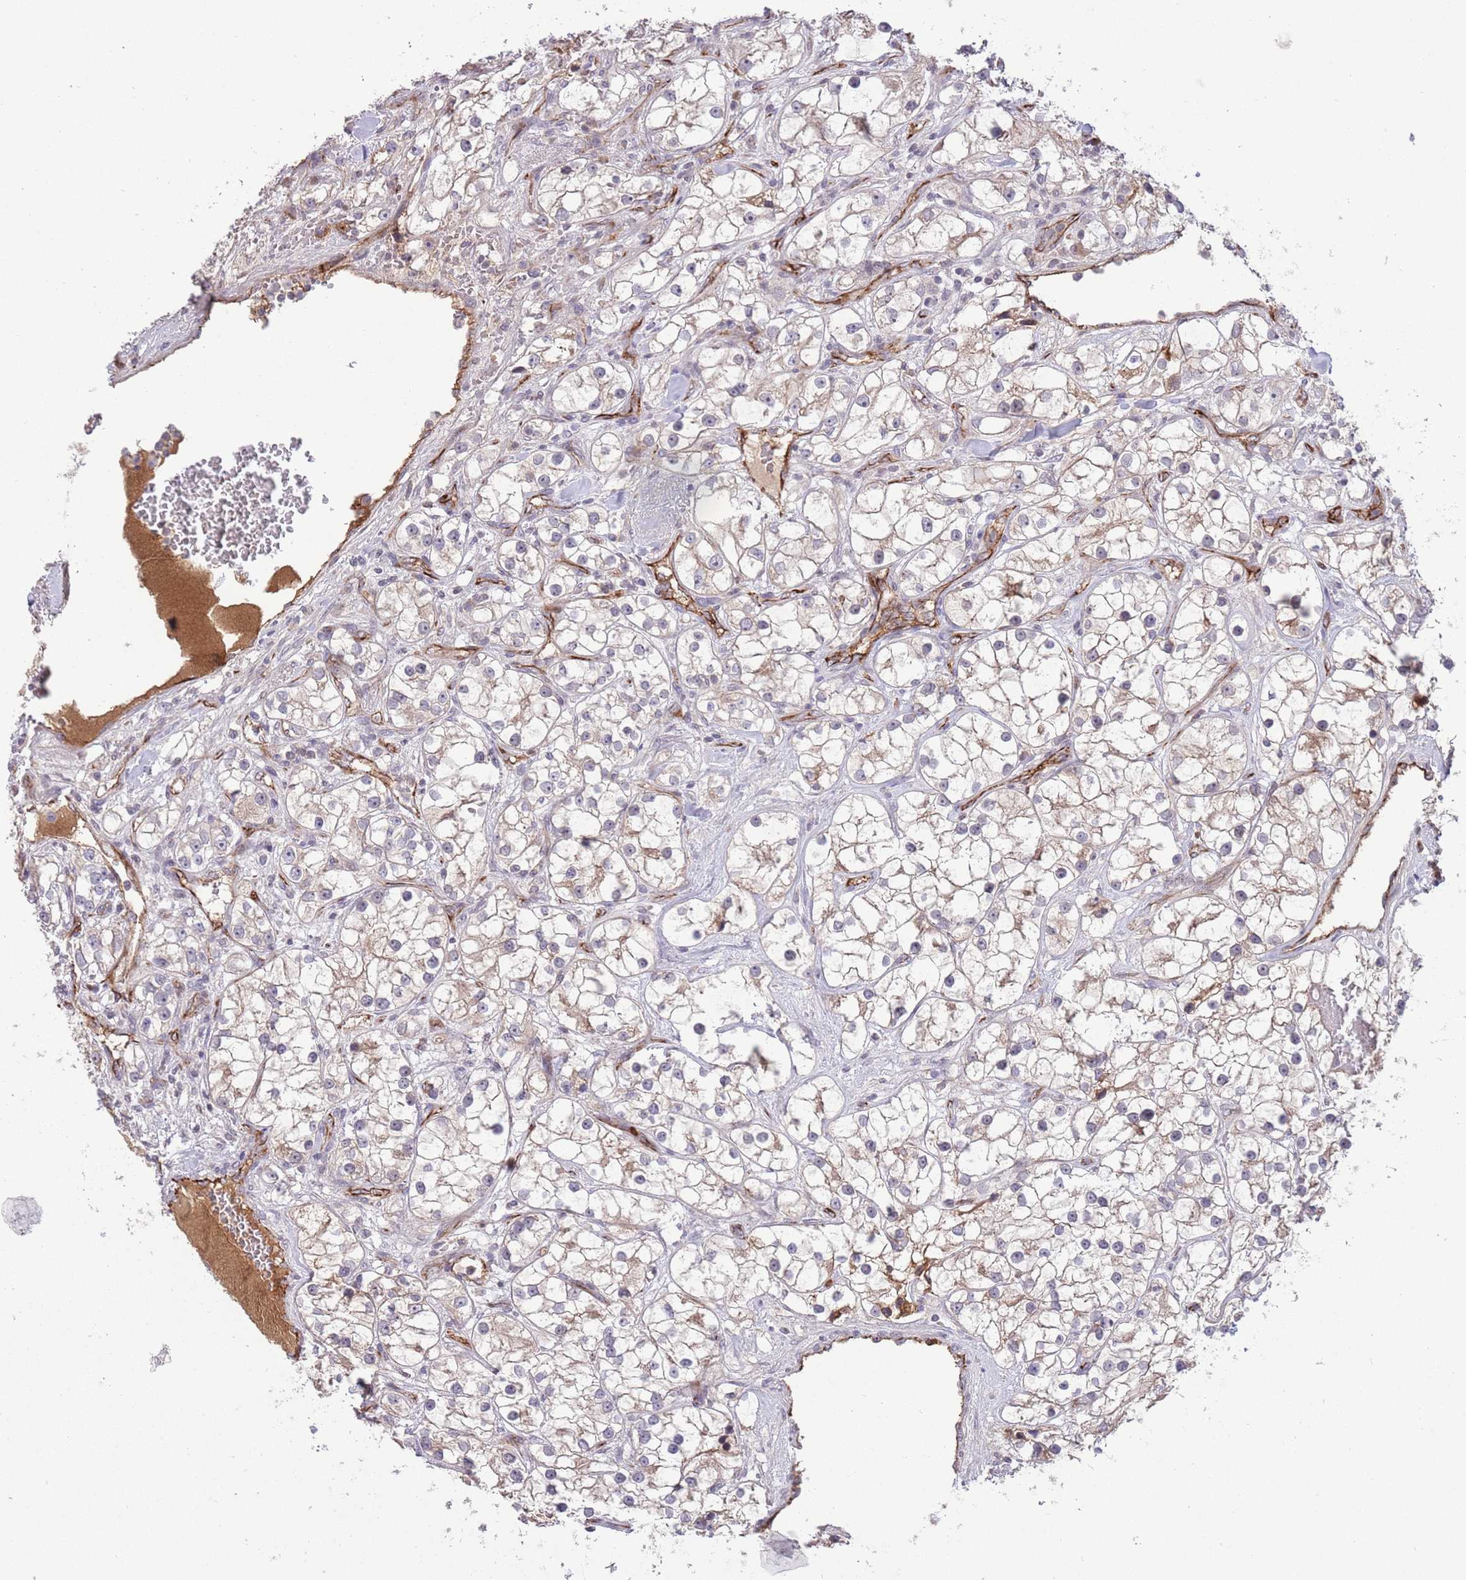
{"staining": {"intensity": "weak", "quantity": "25%-75%", "location": "cytoplasmic/membranous"}, "tissue": "renal cancer", "cell_type": "Tumor cells", "image_type": "cancer", "snomed": [{"axis": "morphology", "description": "Adenocarcinoma, NOS"}, {"axis": "topography", "description": "Kidney"}], "caption": "Weak cytoplasmic/membranous staining for a protein is appreciated in about 25%-75% of tumor cells of adenocarcinoma (renal) using immunohistochemistry.", "gene": "DPP10", "patient": {"sex": "male", "age": 77}}